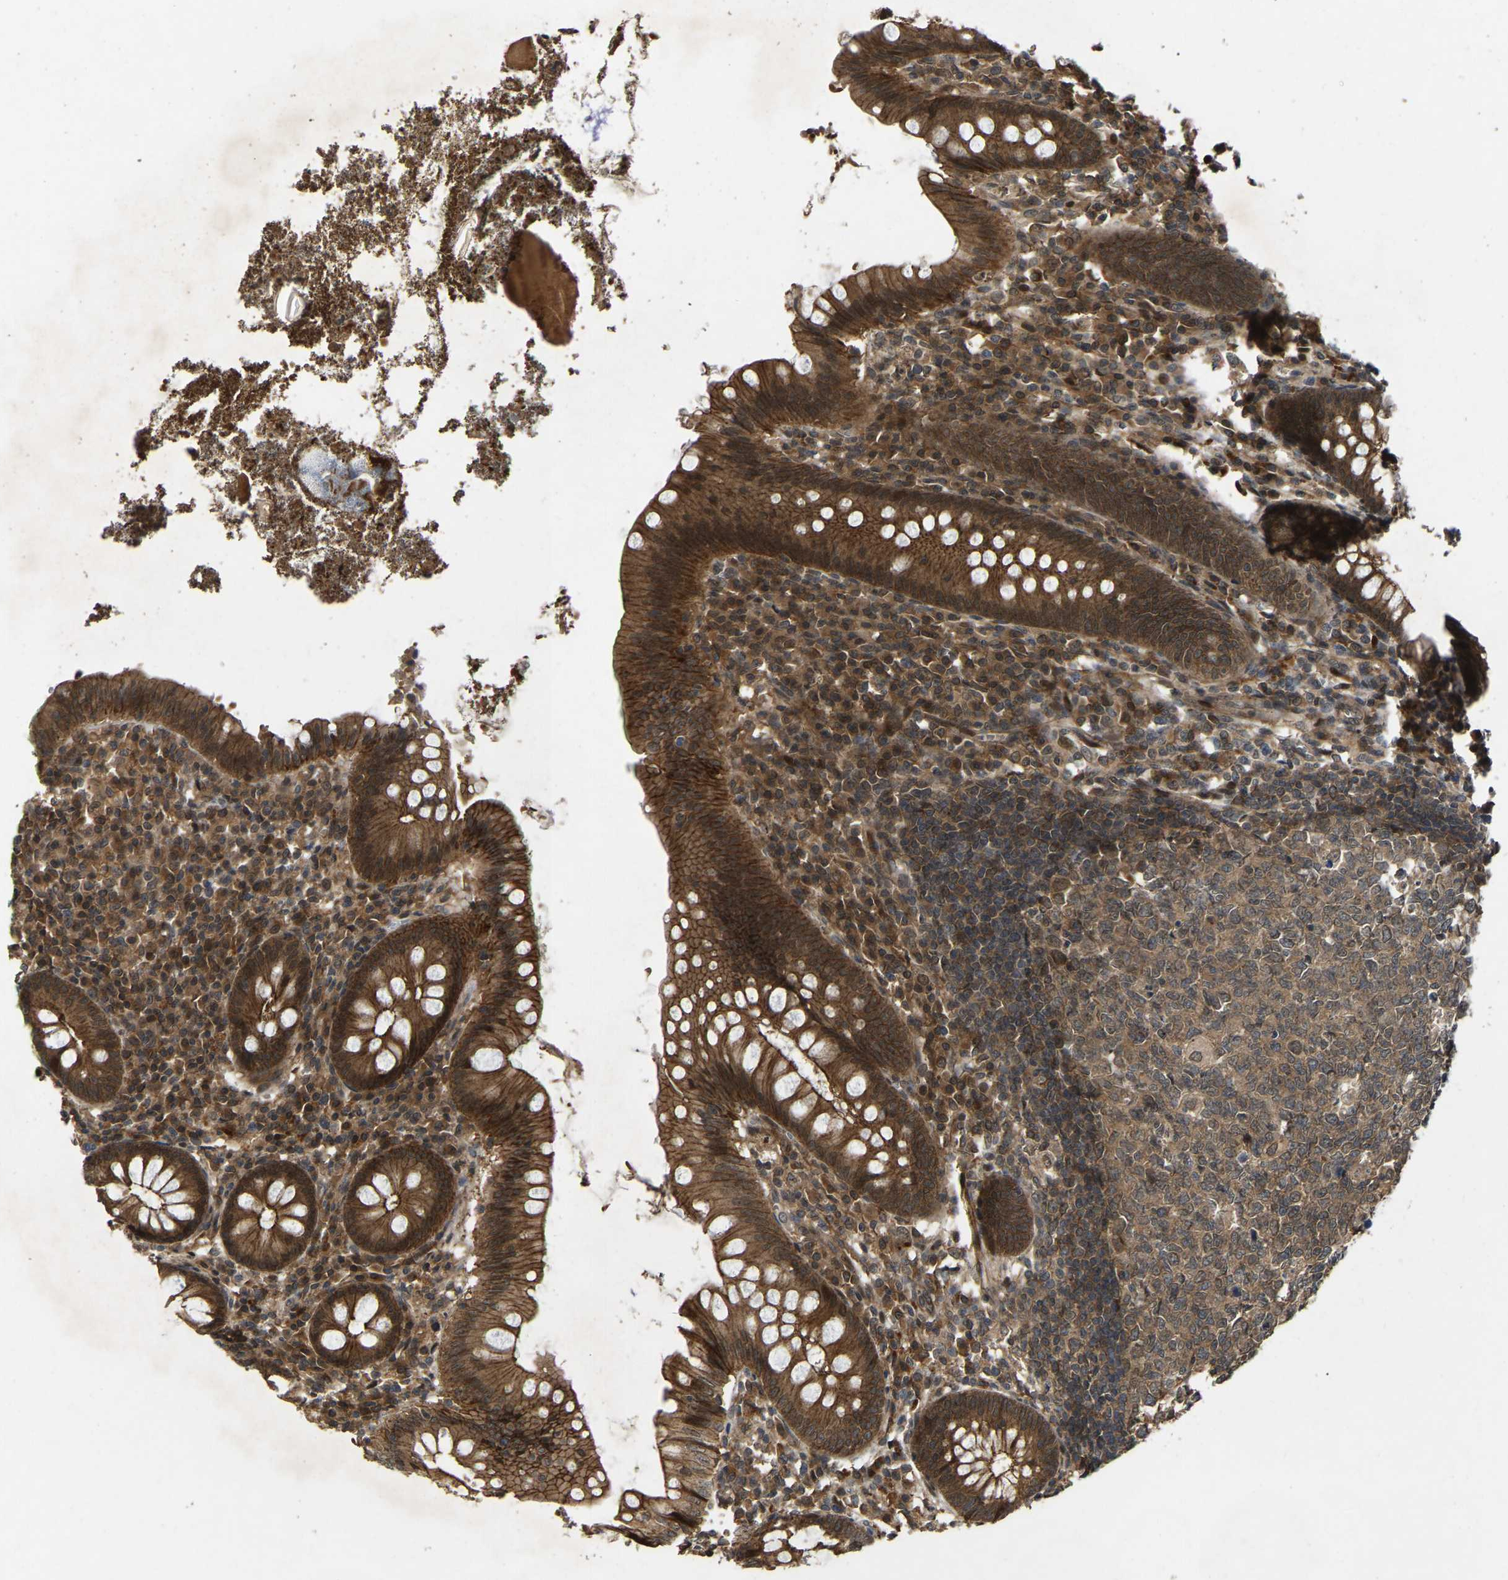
{"staining": {"intensity": "strong", "quantity": ">75%", "location": "cytoplasmic/membranous"}, "tissue": "appendix", "cell_type": "Glandular cells", "image_type": "normal", "snomed": [{"axis": "morphology", "description": "Normal tissue, NOS"}, {"axis": "topography", "description": "Appendix"}], "caption": "Strong cytoplasmic/membranous expression for a protein is appreciated in approximately >75% of glandular cells of benign appendix using immunohistochemistry (IHC).", "gene": "KIAA1549", "patient": {"sex": "male", "age": 56}}